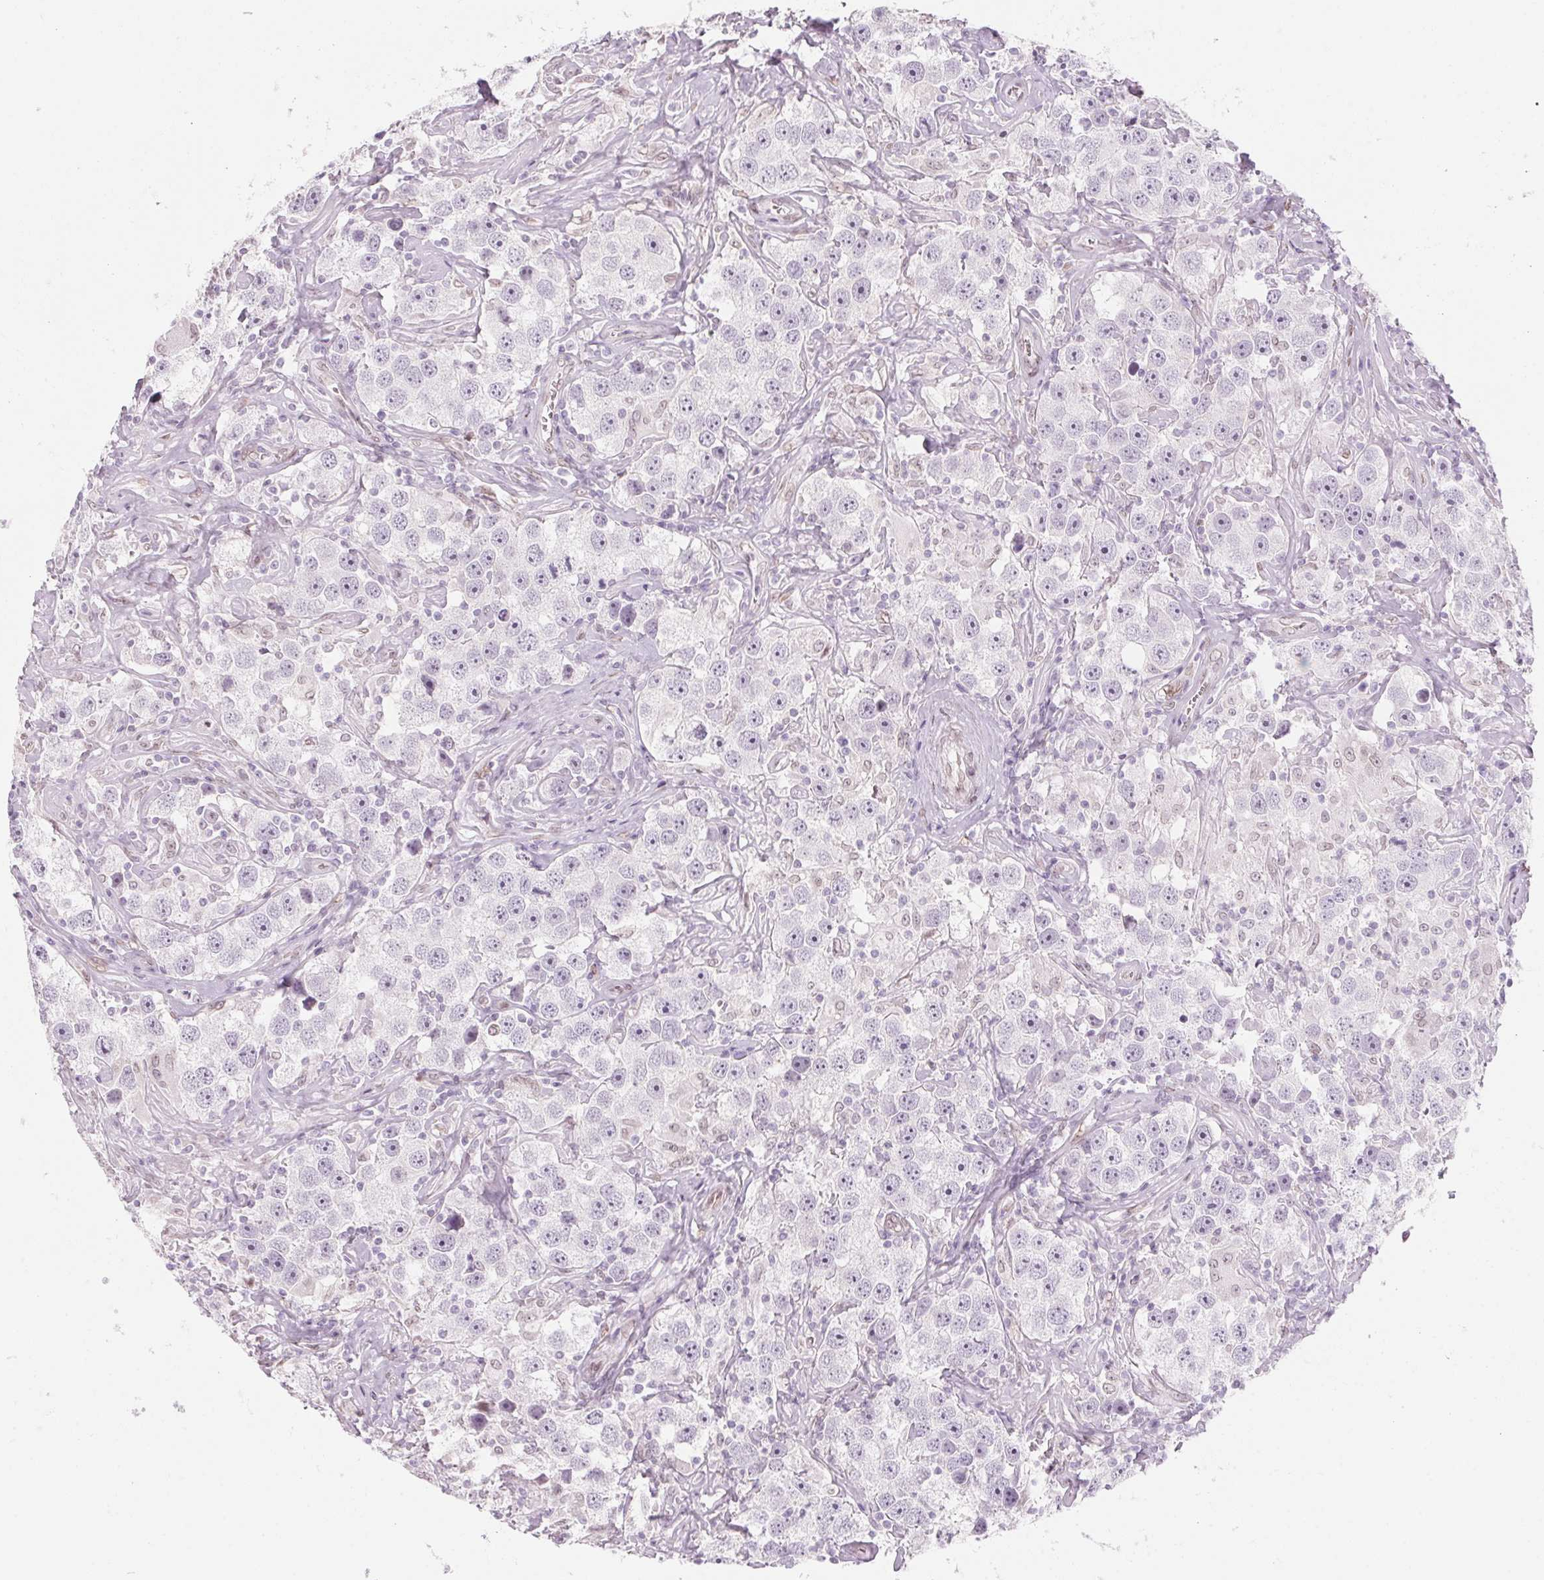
{"staining": {"intensity": "negative", "quantity": "none", "location": "none"}, "tissue": "testis cancer", "cell_type": "Tumor cells", "image_type": "cancer", "snomed": [{"axis": "morphology", "description": "Seminoma, NOS"}, {"axis": "topography", "description": "Testis"}], "caption": "This is a micrograph of immunohistochemistry staining of testis seminoma, which shows no staining in tumor cells.", "gene": "KCNQ2", "patient": {"sex": "male", "age": 49}}